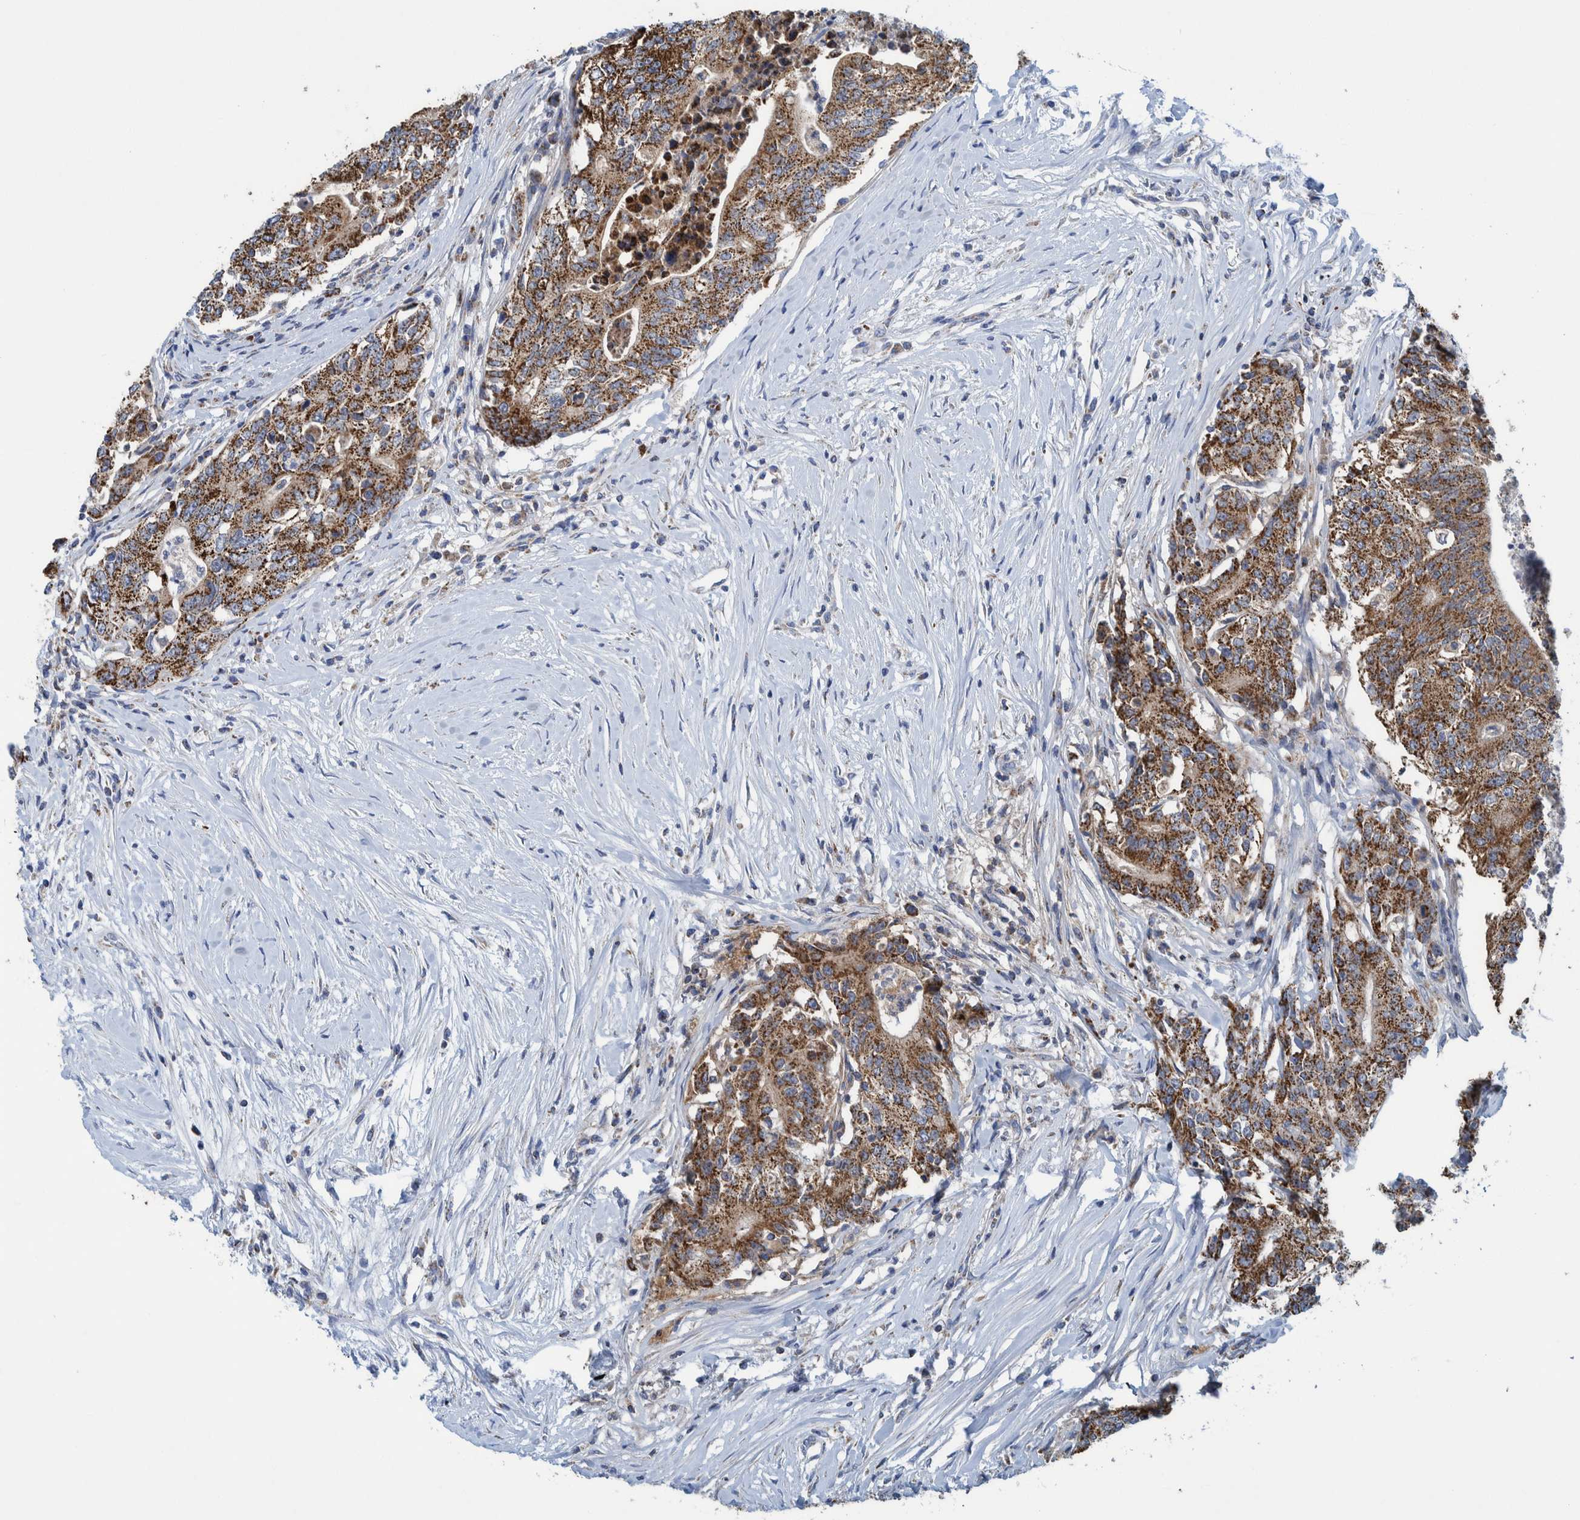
{"staining": {"intensity": "strong", "quantity": ">75%", "location": "cytoplasmic/membranous"}, "tissue": "colorectal cancer", "cell_type": "Tumor cells", "image_type": "cancer", "snomed": [{"axis": "morphology", "description": "Adenocarcinoma, NOS"}, {"axis": "topography", "description": "Colon"}], "caption": "Colorectal cancer (adenocarcinoma) stained with a brown dye exhibits strong cytoplasmic/membranous positive staining in about >75% of tumor cells.", "gene": "MRPS7", "patient": {"sex": "female", "age": 77}}